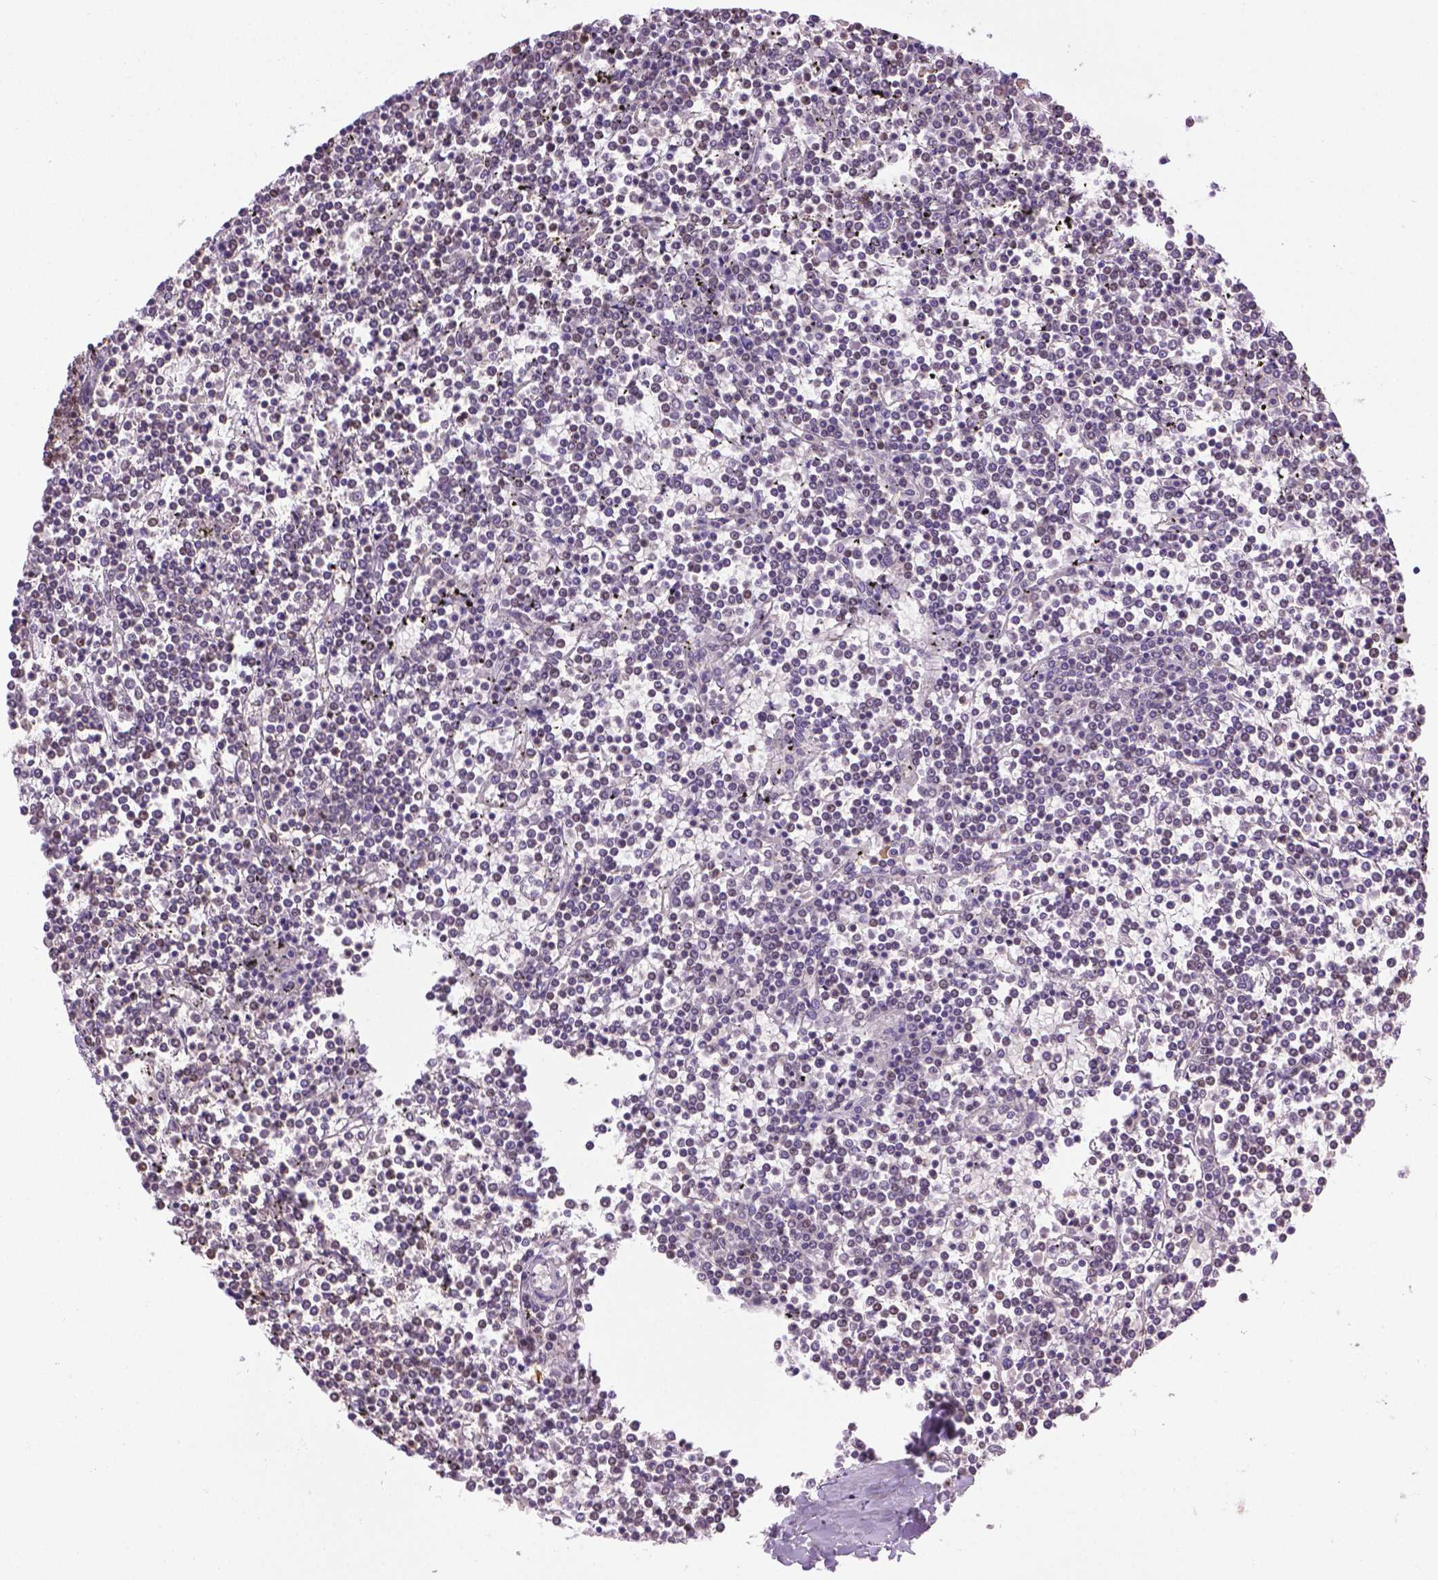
{"staining": {"intensity": "negative", "quantity": "none", "location": "none"}, "tissue": "lymphoma", "cell_type": "Tumor cells", "image_type": "cancer", "snomed": [{"axis": "morphology", "description": "Malignant lymphoma, non-Hodgkin's type, Low grade"}, {"axis": "topography", "description": "Spleen"}], "caption": "DAB immunohistochemical staining of human low-grade malignant lymphoma, non-Hodgkin's type exhibits no significant expression in tumor cells. (Brightfield microscopy of DAB (3,3'-diaminobenzidine) IHC at high magnification).", "gene": "ABI2", "patient": {"sex": "female", "age": 19}}